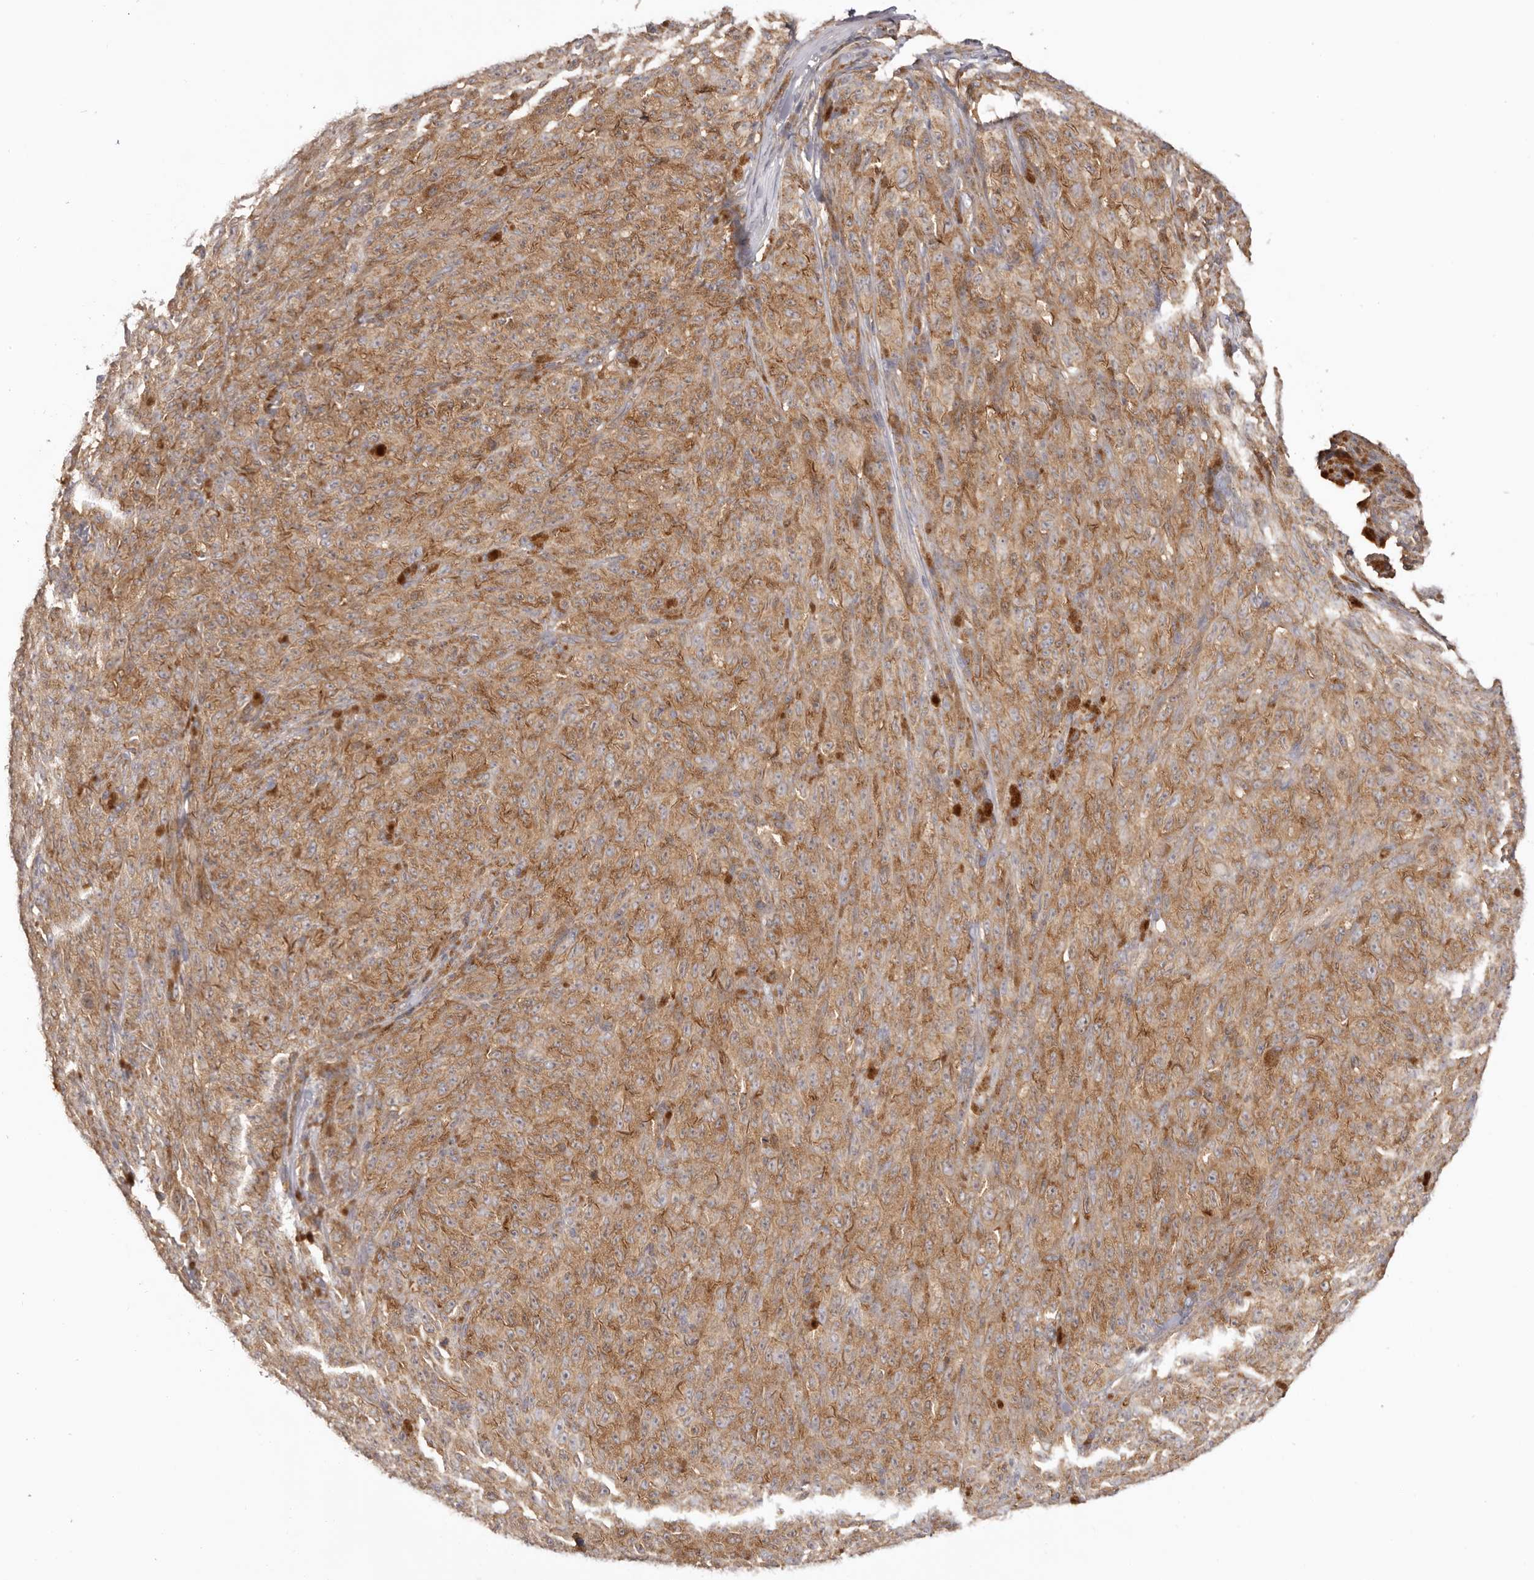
{"staining": {"intensity": "moderate", "quantity": ">75%", "location": "cytoplasmic/membranous"}, "tissue": "melanoma", "cell_type": "Tumor cells", "image_type": "cancer", "snomed": [{"axis": "morphology", "description": "Malignant melanoma, NOS"}, {"axis": "topography", "description": "Skin"}], "caption": "Protein staining of melanoma tissue exhibits moderate cytoplasmic/membranous staining in approximately >75% of tumor cells. The protein of interest is shown in brown color, while the nuclei are stained blue.", "gene": "EEF1E1", "patient": {"sex": "female", "age": 82}}